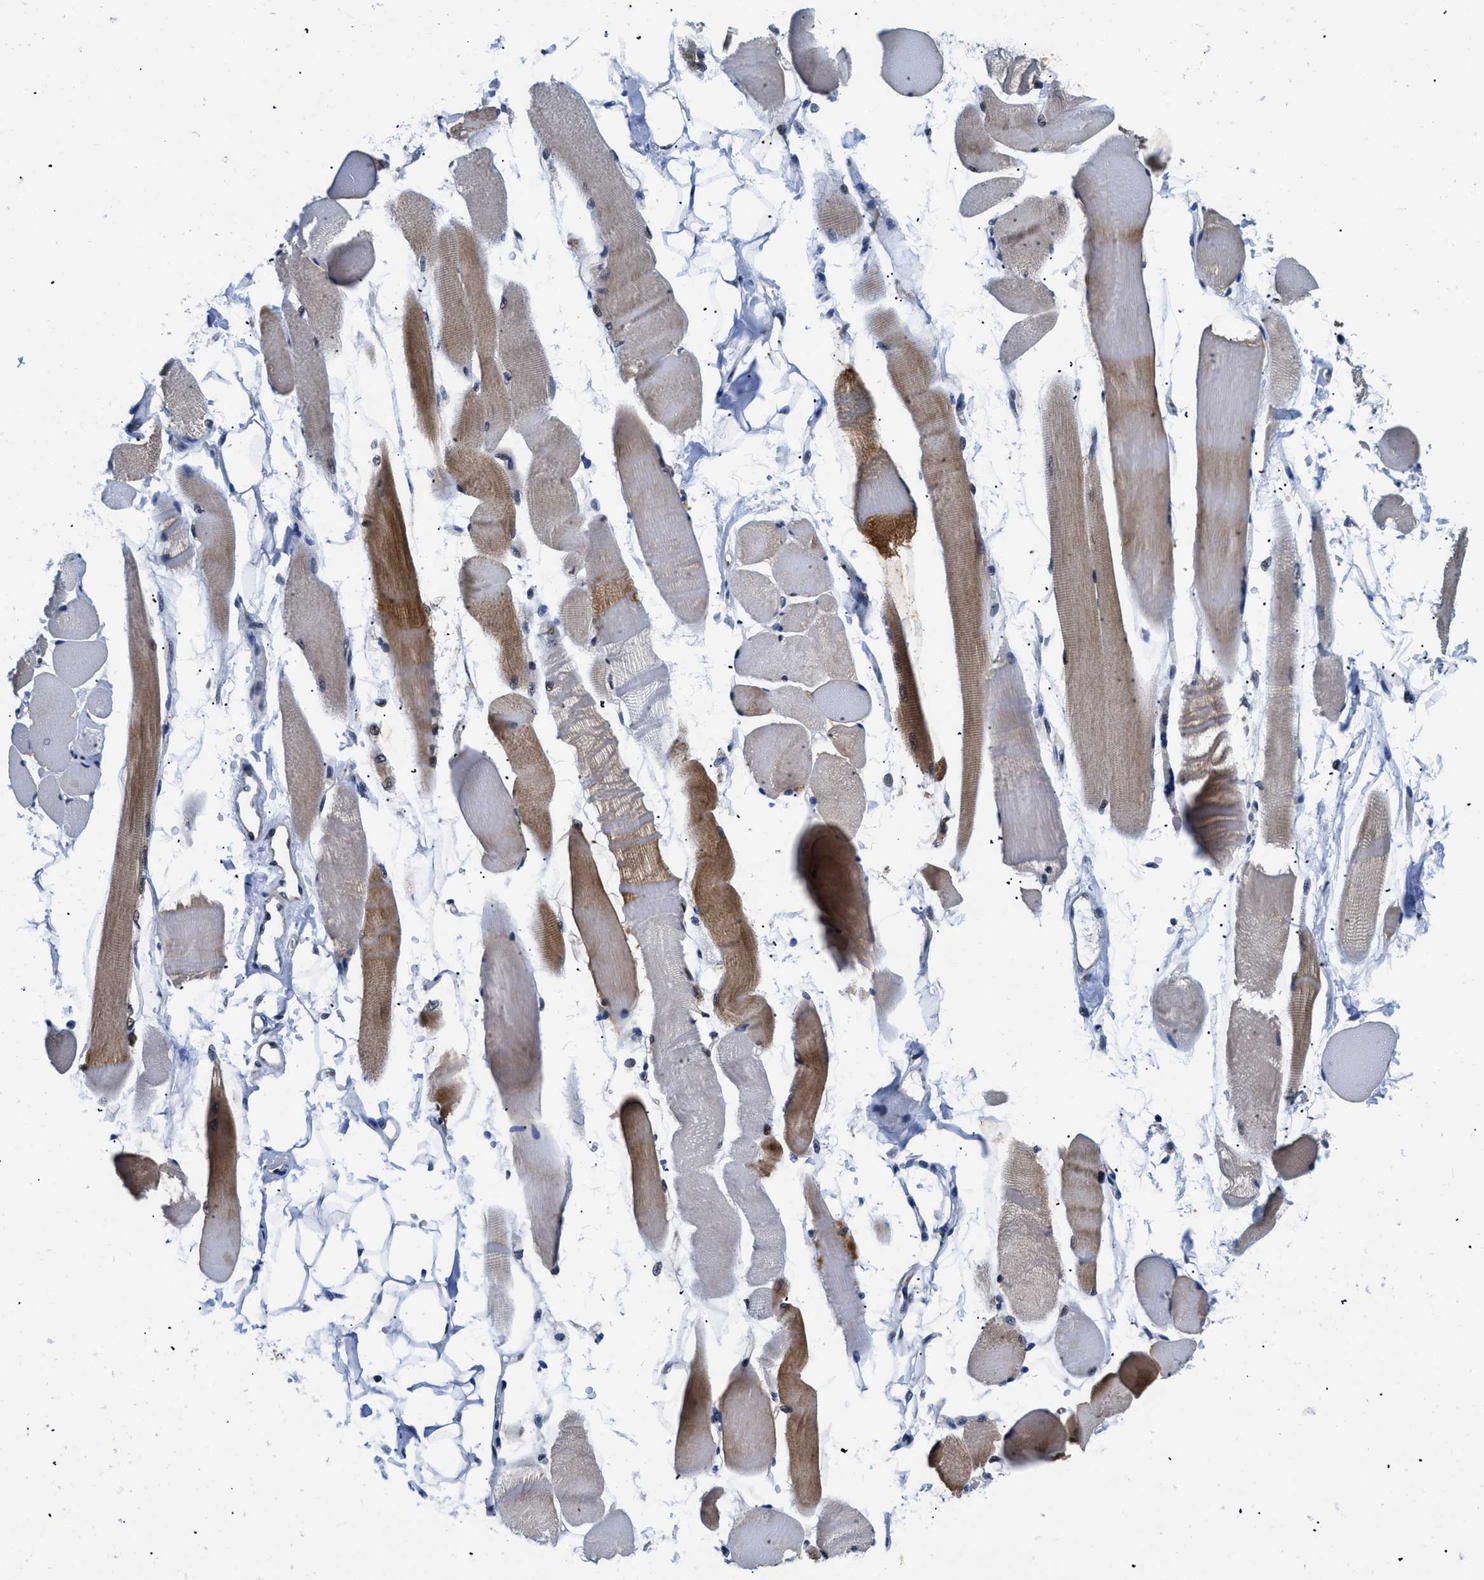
{"staining": {"intensity": "moderate", "quantity": ">75%", "location": "cytoplasmic/membranous,nuclear"}, "tissue": "skeletal muscle", "cell_type": "Myocytes", "image_type": "normal", "snomed": [{"axis": "morphology", "description": "Normal tissue, NOS"}, {"axis": "topography", "description": "Skeletal muscle"}, {"axis": "topography", "description": "Peripheral nerve tissue"}], "caption": "Skeletal muscle stained for a protein (brown) exhibits moderate cytoplasmic/membranous,nuclear positive expression in about >75% of myocytes.", "gene": "SLC29A2", "patient": {"sex": "female", "age": 84}}